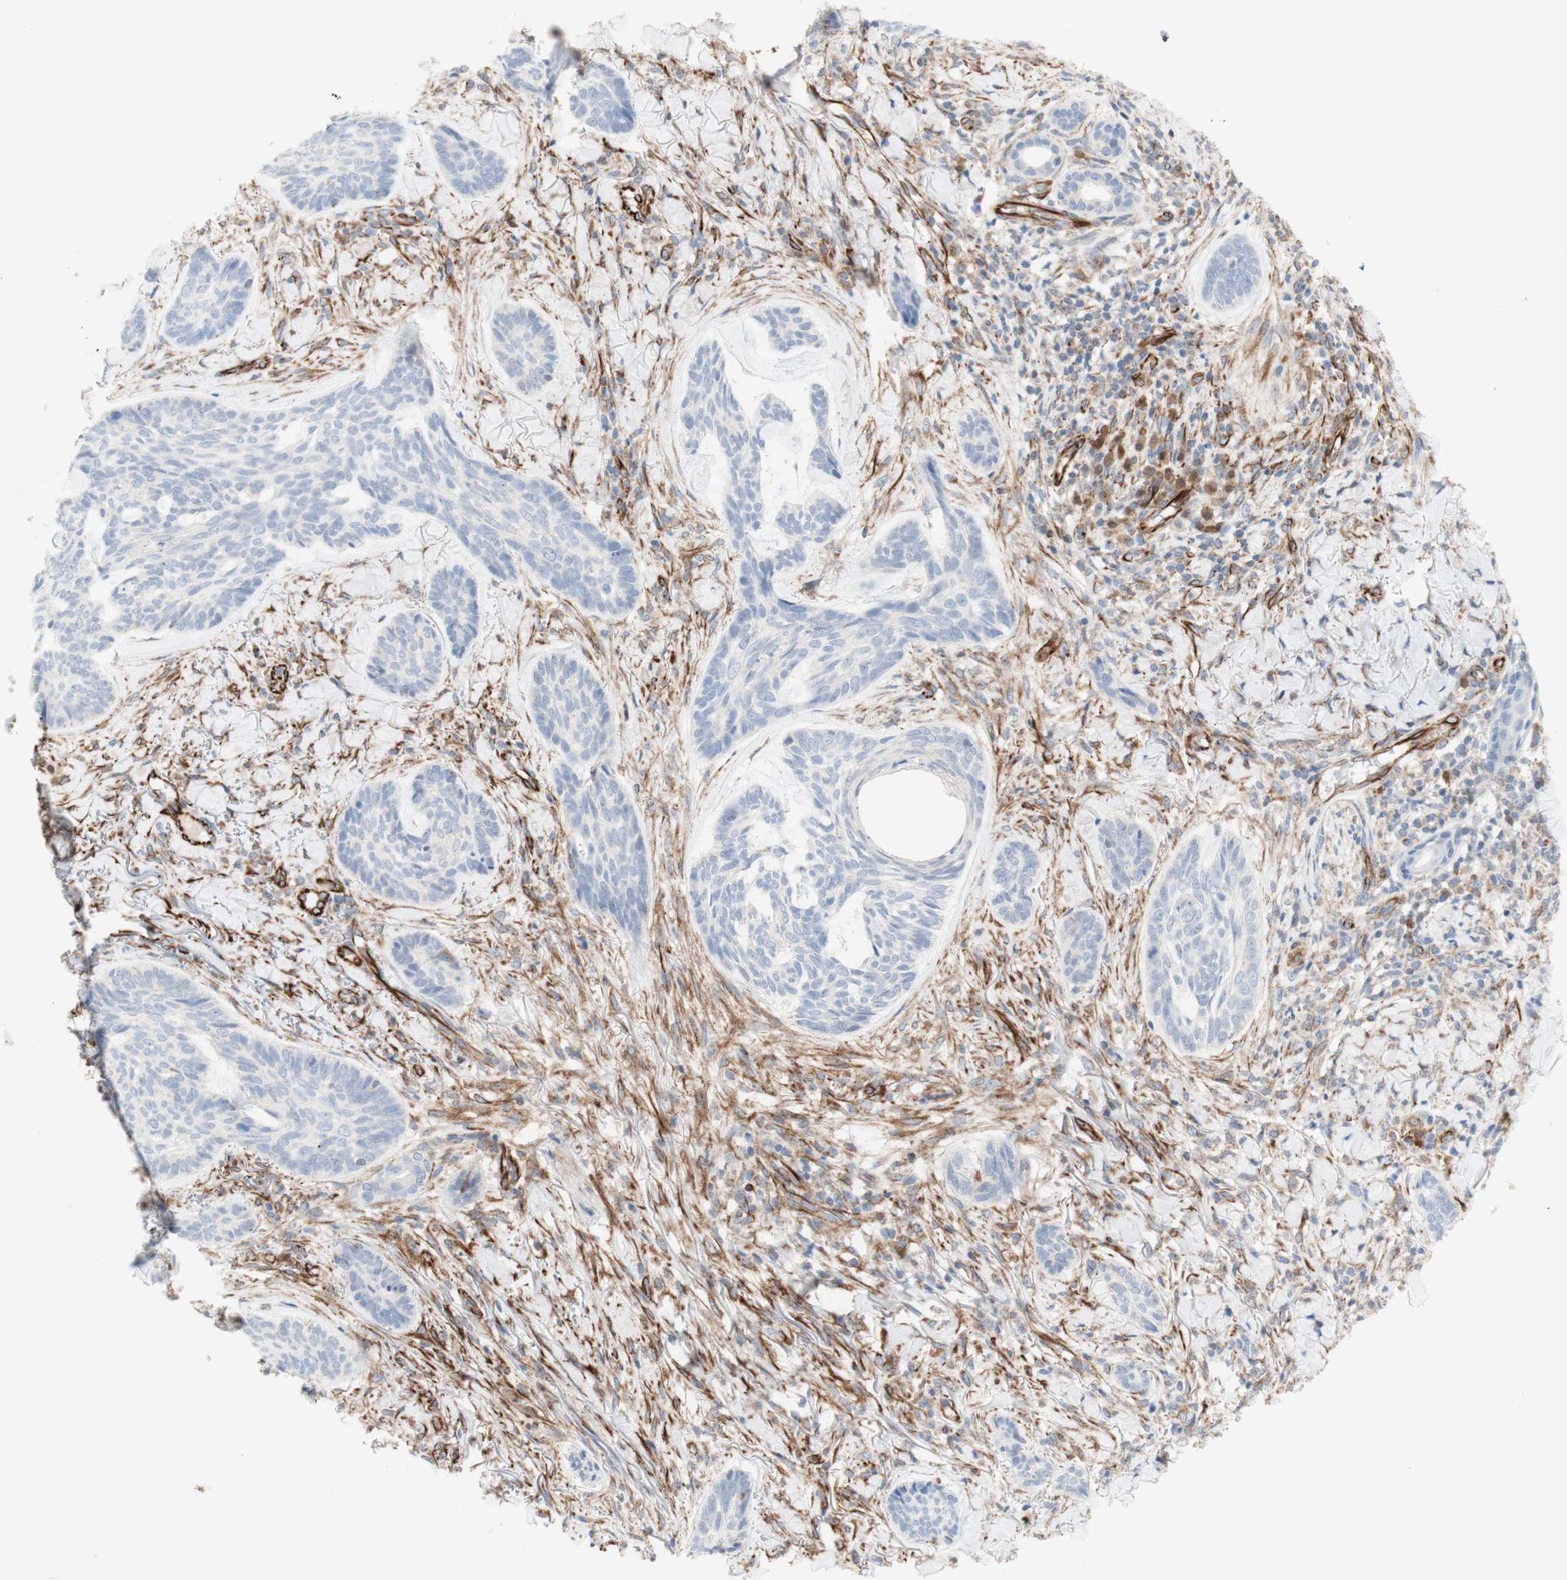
{"staining": {"intensity": "negative", "quantity": "none", "location": "none"}, "tissue": "skin cancer", "cell_type": "Tumor cells", "image_type": "cancer", "snomed": [{"axis": "morphology", "description": "Basal cell carcinoma"}, {"axis": "topography", "description": "Skin"}], "caption": "Immunohistochemistry (IHC) histopathology image of neoplastic tissue: basal cell carcinoma (skin) stained with DAB (3,3'-diaminobenzidine) shows no significant protein expression in tumor cells. The staining is performed using DAB brown chromogen with nuclei counter-stained in using hematoxylin.", "gene": "POU2AF1", "patient": {"sex": "male", "age": 43}}